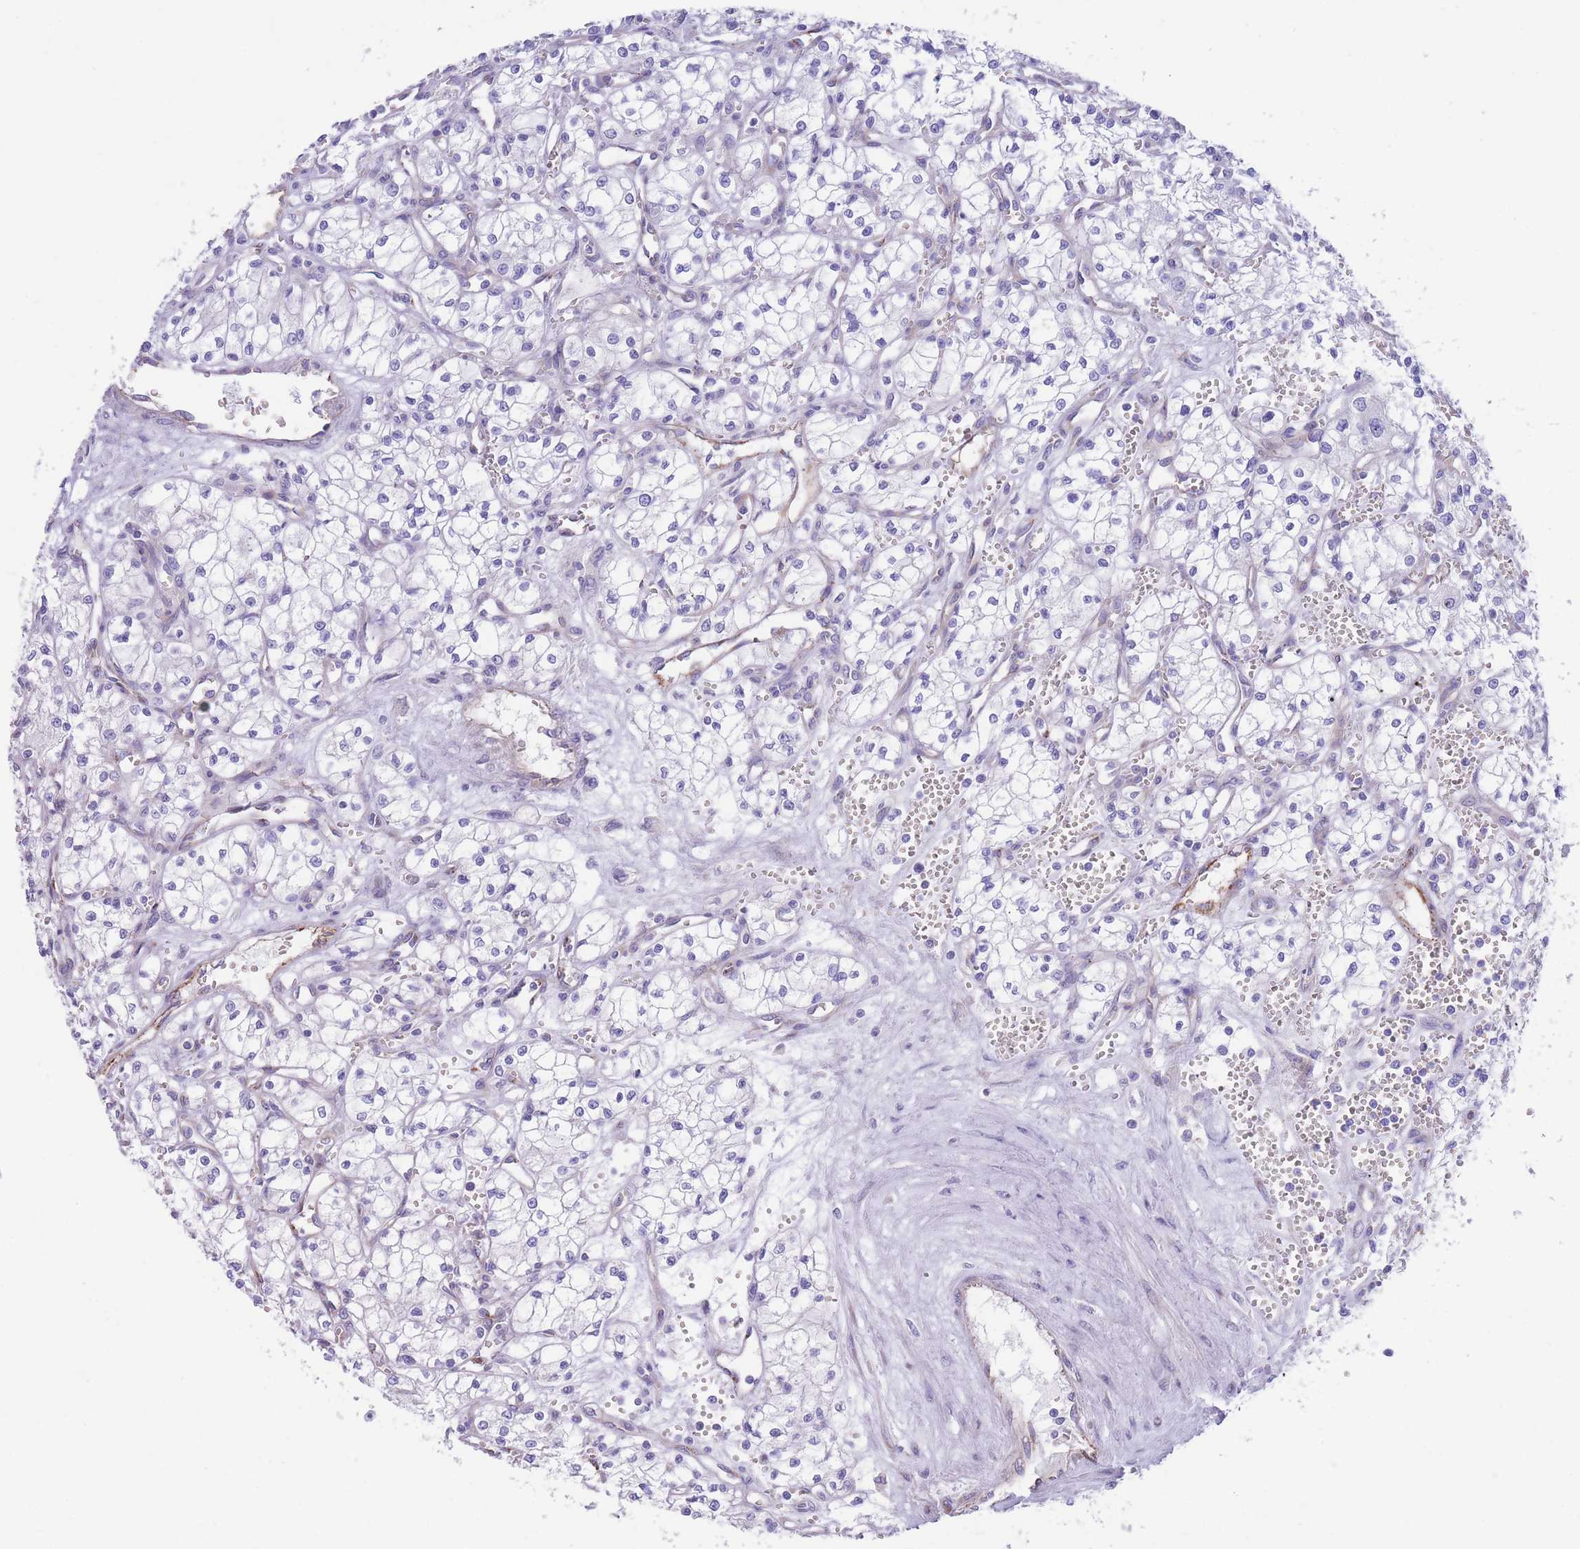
{"staining": {"intensity": "negative", "quantity": "none", "location": "none"}, "tissue": "renal cancer", "cell_type": "Tumor cells", "image_type": "cancer", "snomed": [{"axis": "morphology", "description": "Adenocarcinoma, NOS"}, {"axis": "topography", "description": "Kidney"}], "caption": "Tumor cells show no significant expression in renal cancer.", "gene": "DET1", "patient": {"sex": "male", "age": 59}}